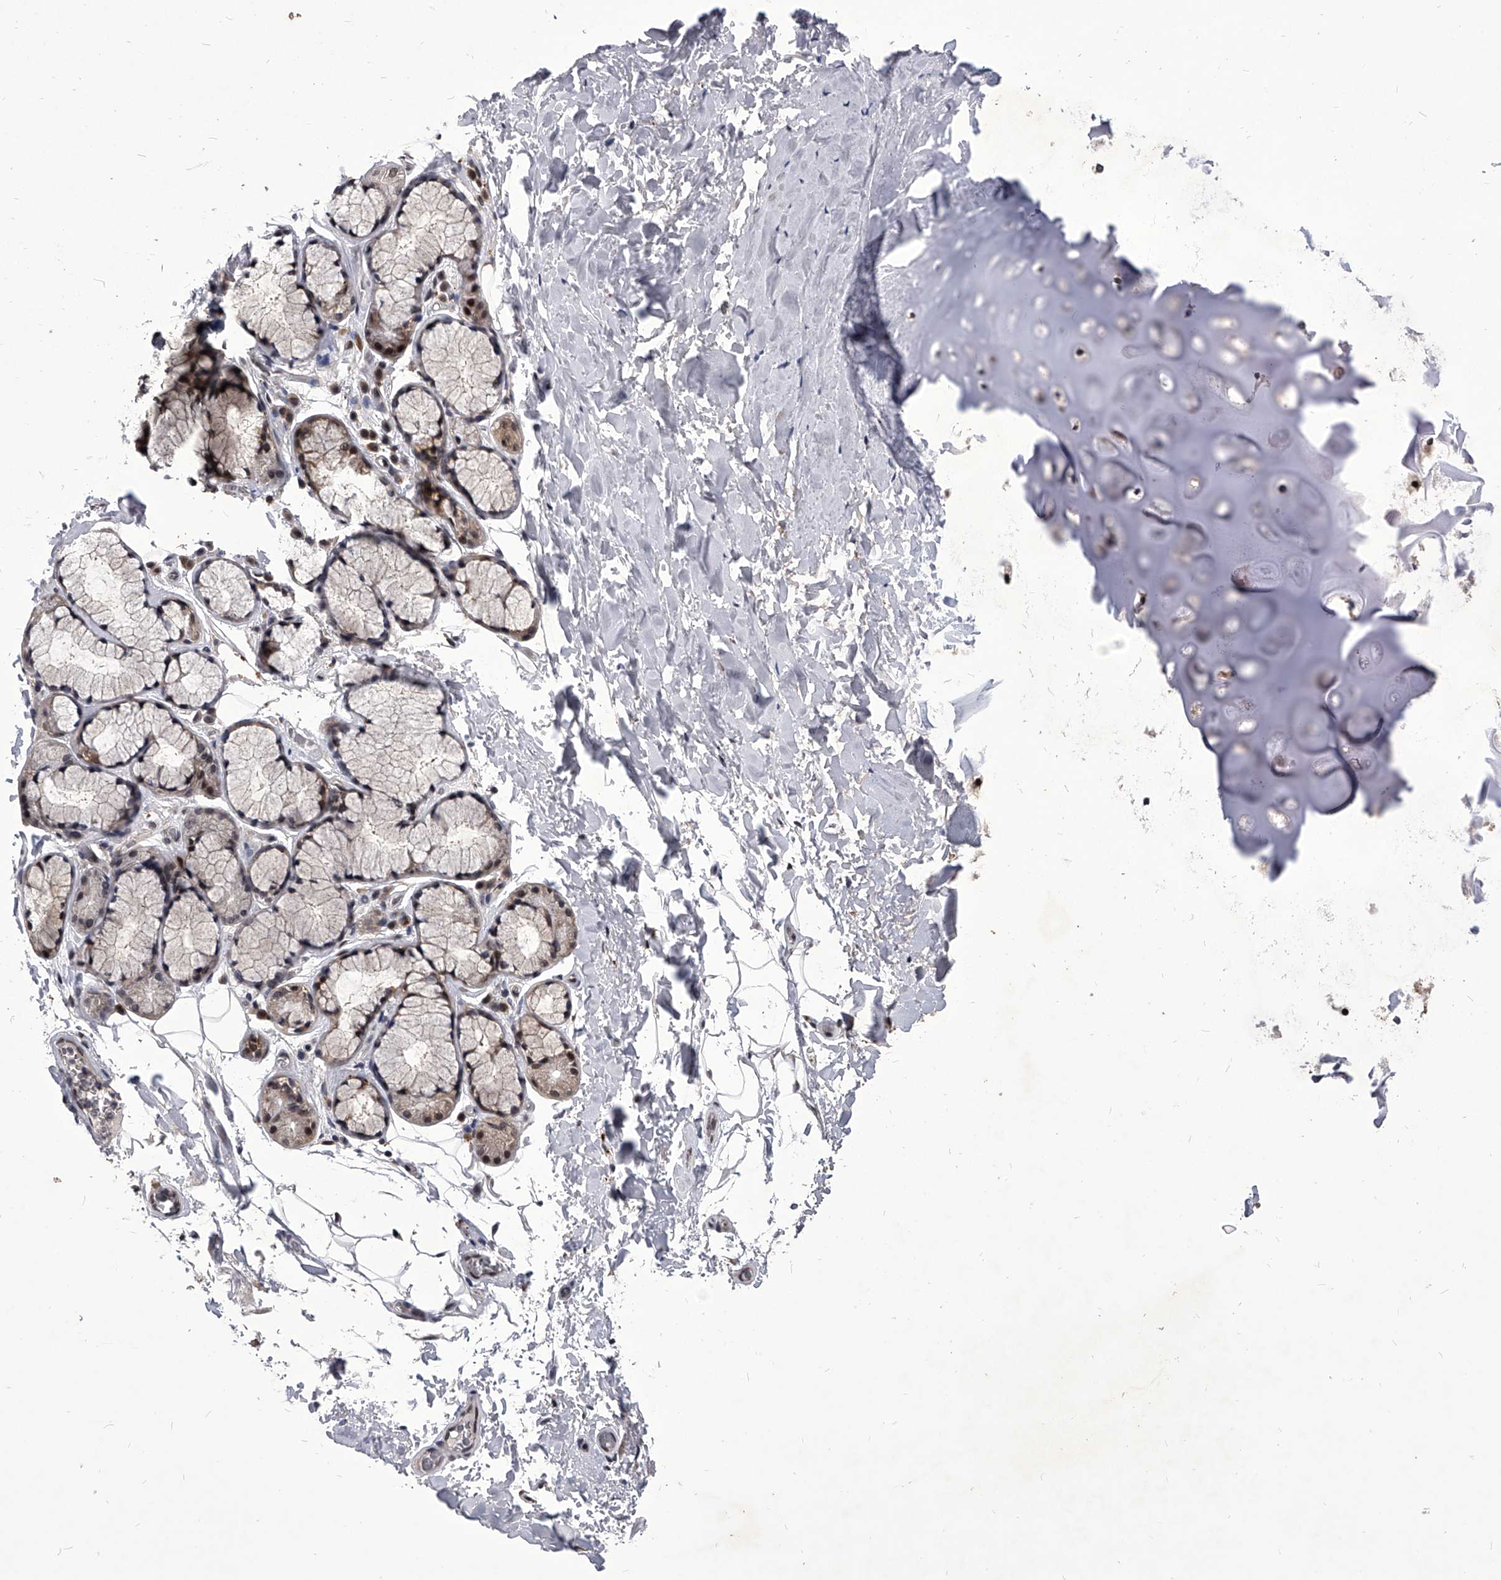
{"staining": {"intensity": "weak", "quantity": "25%-75%", "location": "cytoplasmic/membranous"}, "tissue": "adipose tissue", "cell_type": "Adipocytes", "image_type": "normal", "snomed": [{"axis": "morphology", "description": "Normal tissue, NOS"}, {"axis": "topography", "description": "Cartilage tissue"}], "caption": "Immunohistochemistry of normal adipose tissue displays low levels of weak cytoplasmic/membranous positivity in about 25%-75% of adipocytes.", "gene": "CMTR1", "patient": {"sex": "female", "age": 63}}